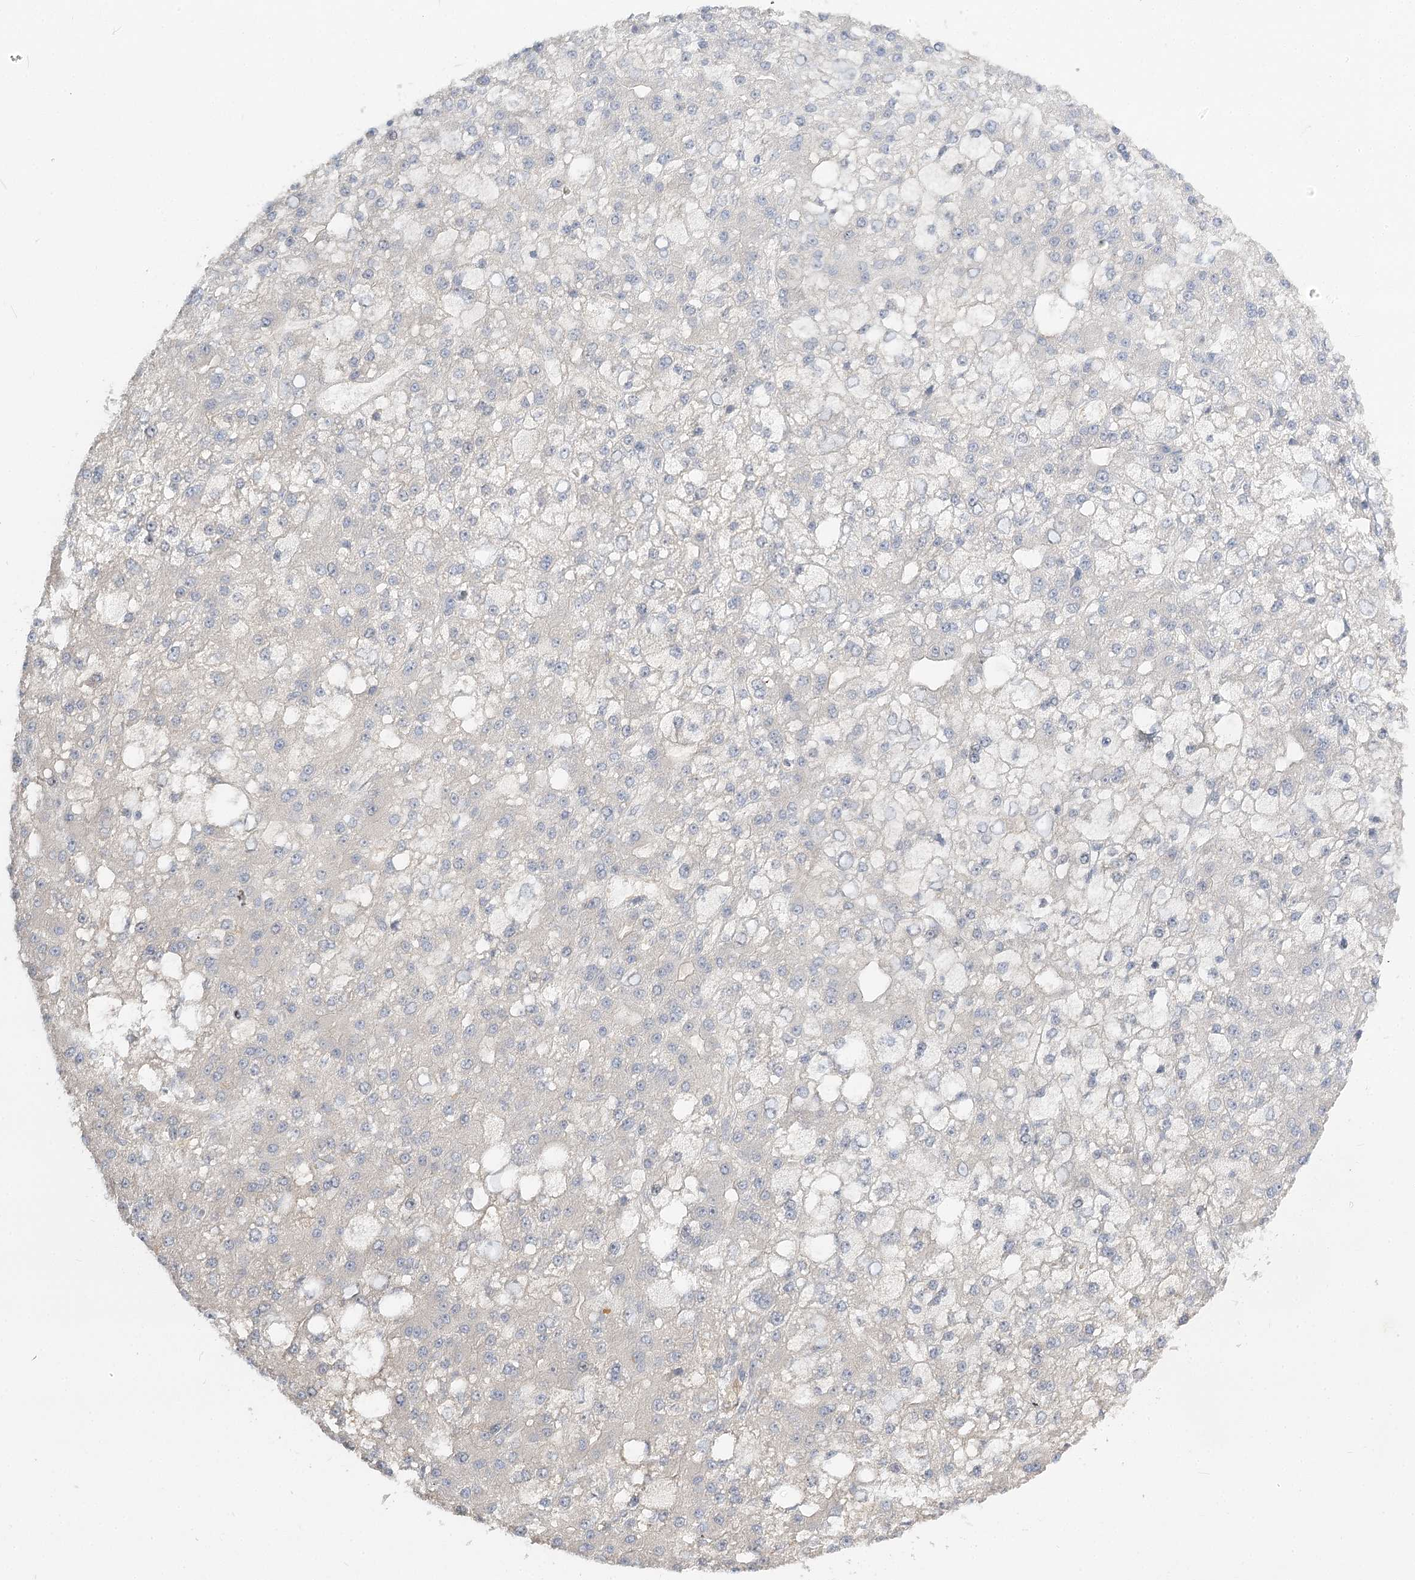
{"staining": {"intensity": "negative", "quantity": "none", "location": "none"}, "tissue": "liver cancer", "cell_type": "Tumor cells", "image_type": "cancer", "snomed": [{"axis": "morphology", "description": "Carcinoma, Hepatocellular, NOS"}, {"axis": "topography", "description": "Liver"}], "caption": "The micrograph shows no significant expression in tumor cells of liver cancer.", "gene": "GUCY2C", "patient": {"sex": "male", "age": 67}}